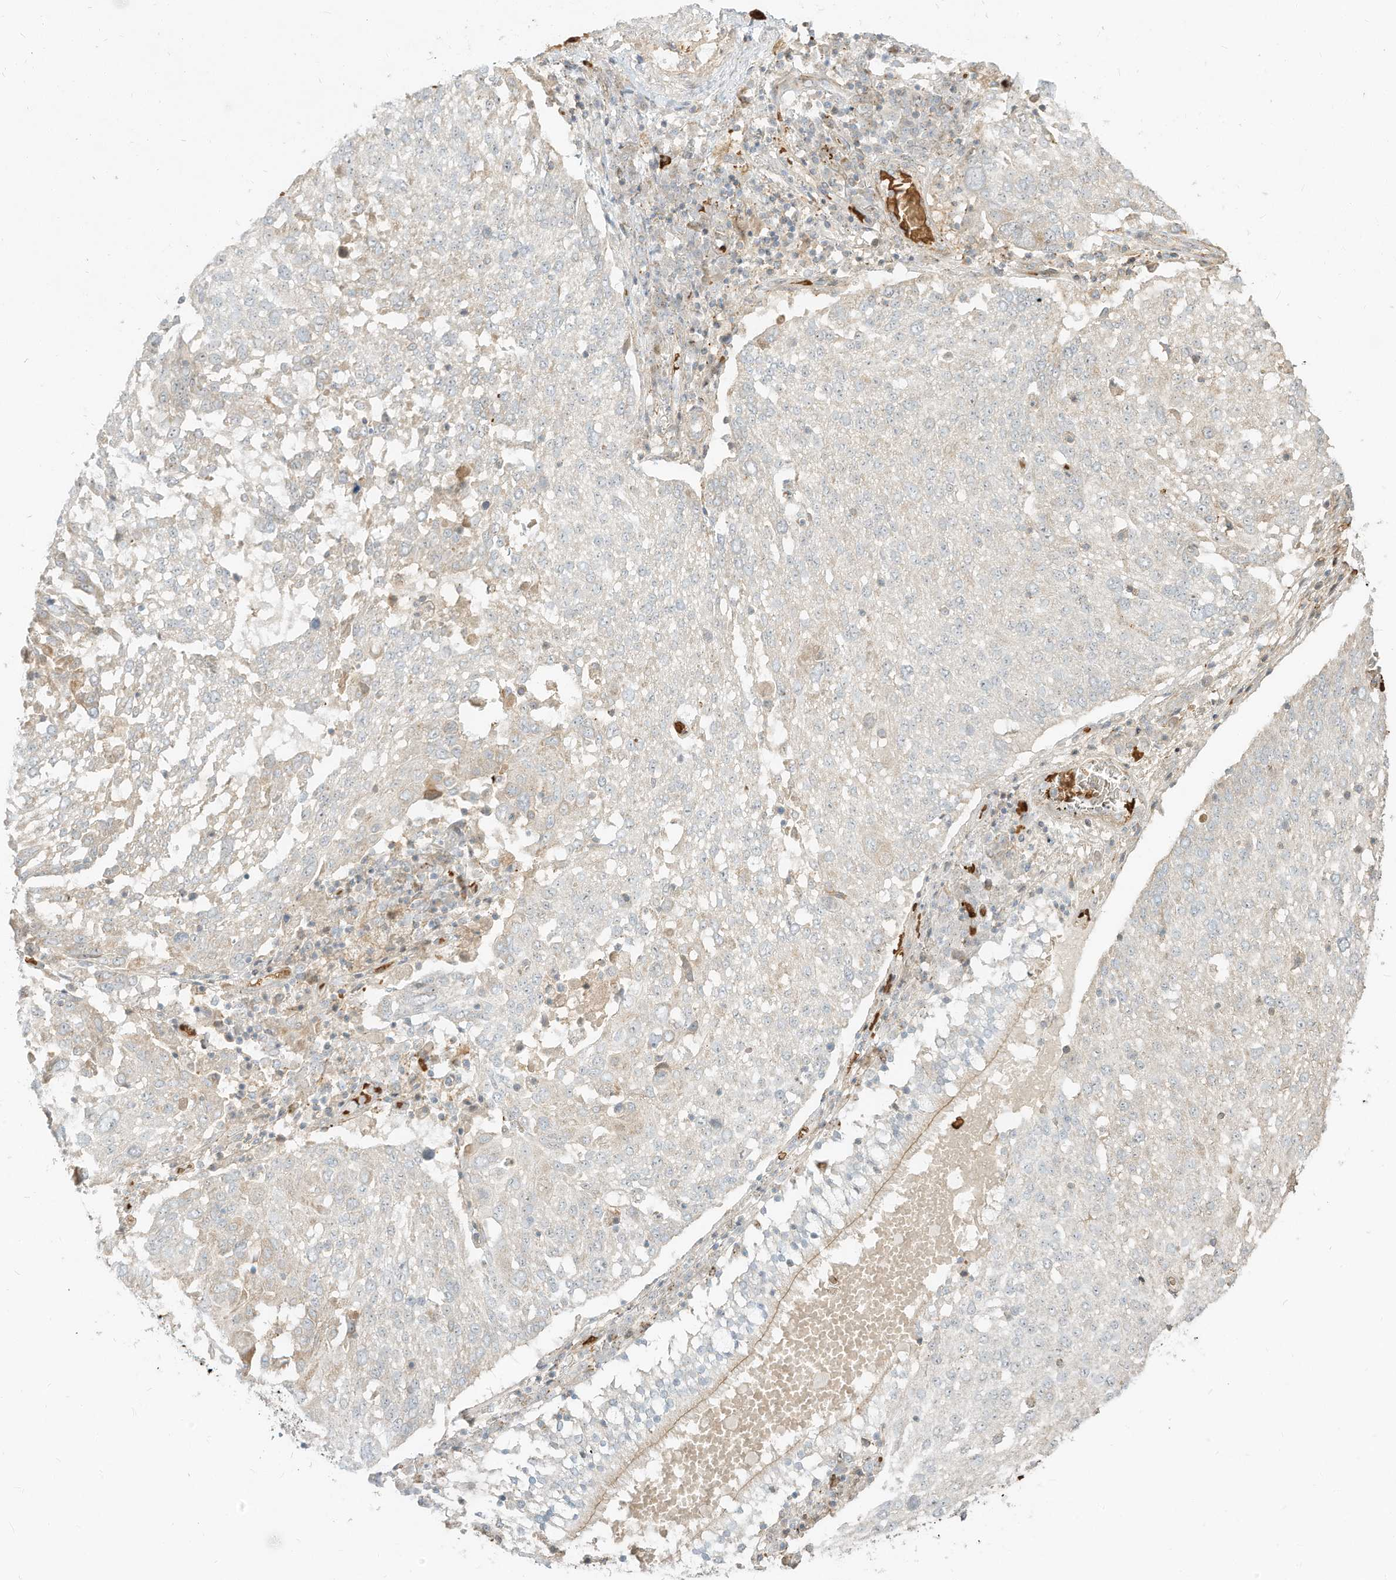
{"staining": {"intensity": "negative", "quantity": "none", "location": "none"}, "tissue": "lung cancer", "cell_type": "Tumor cells", "image_type": "cancer", "snomed": [{"axis": "morphology", "description": "Squamous cell carcinoma, NOS"}, {"axis": "topography", "description": "Lung"}], "caption": "IHC photomicrograph of human lung cancer (squamous cell carcinoma) stained for a protein (brown), which displays no staining in tumor cells.", "gene": "OFD1", "patient": {"sex": "male", "age": 65}}